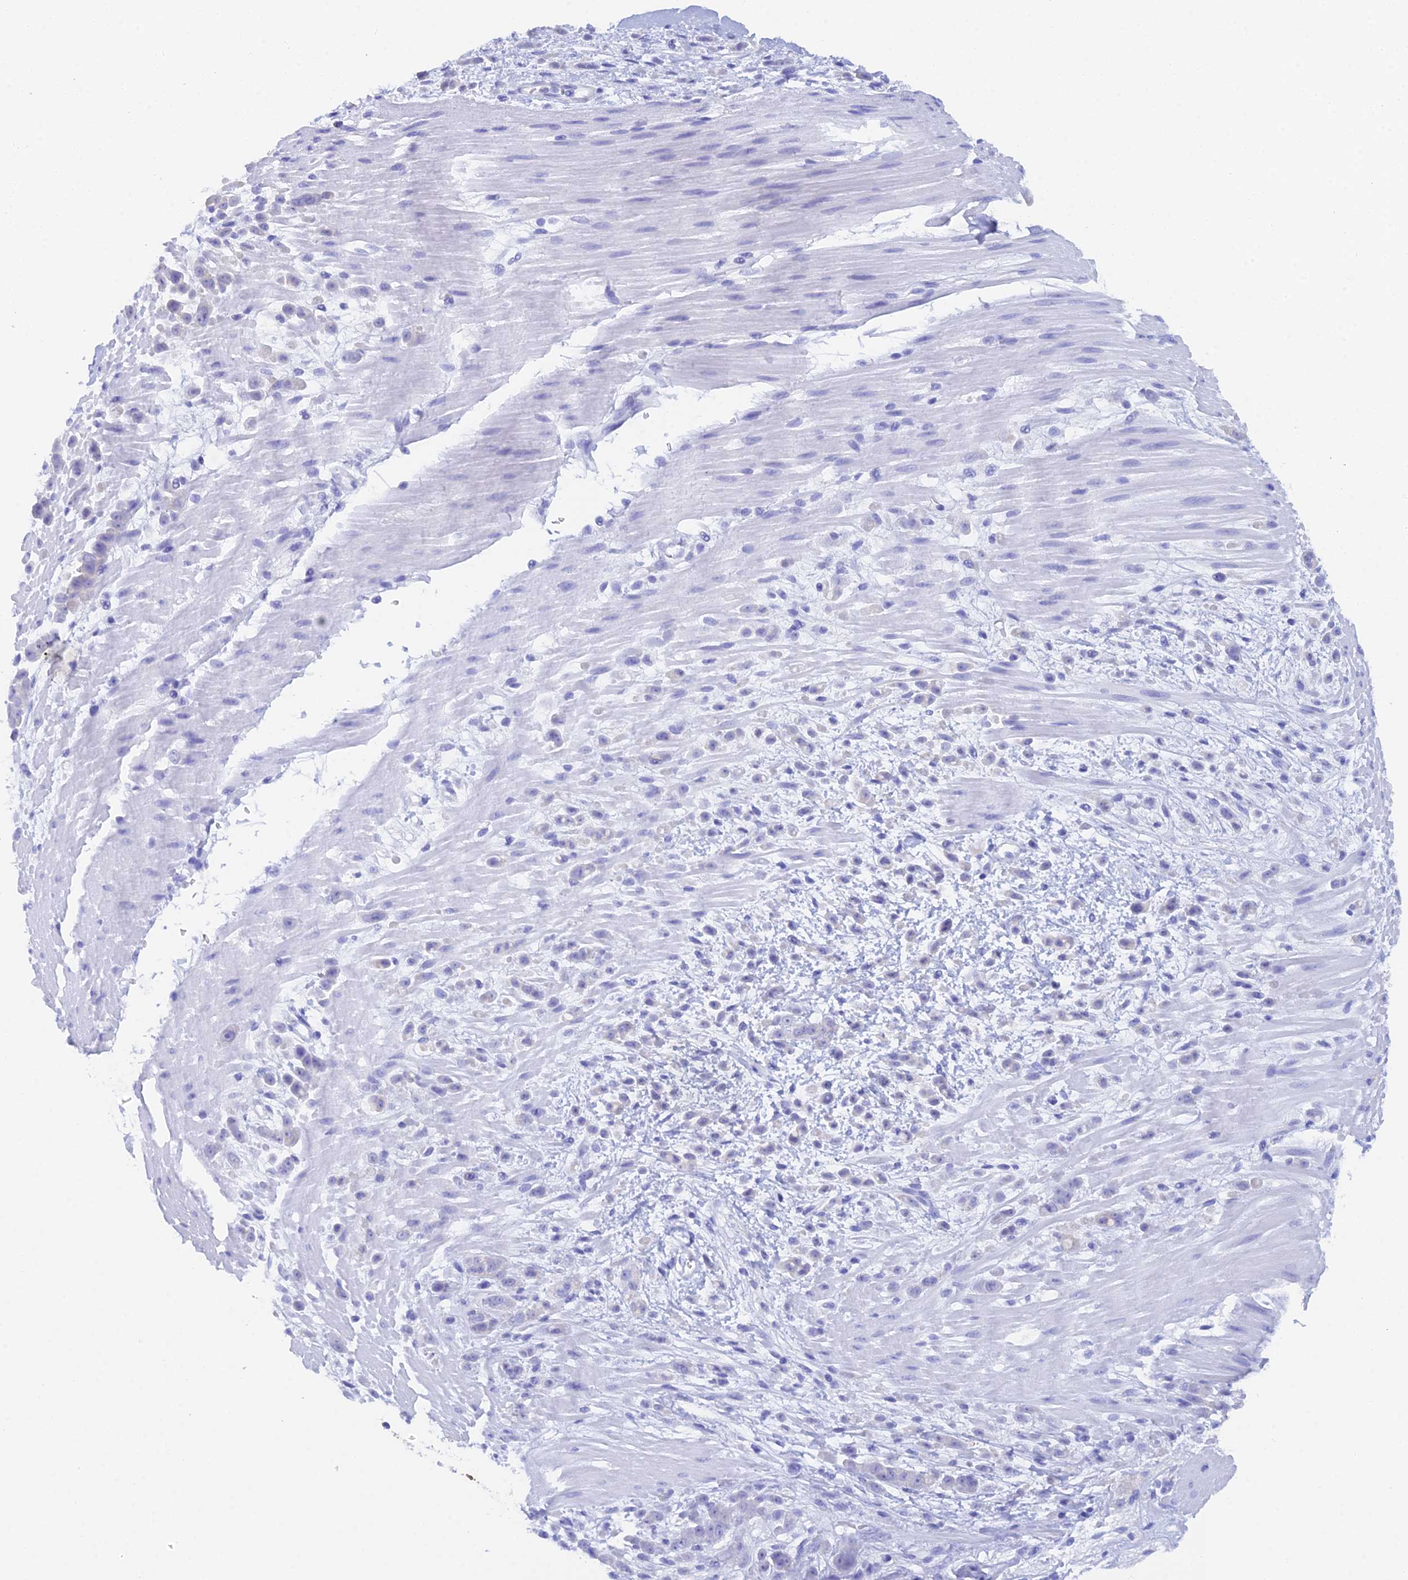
{"staining": {"intensity": "negative", "quantity": "none", "location": "none"}, "tissue": "pancreatic cancer", "cell_type": "Tumor cells", "image_type": "cancer", "snomed": [{"axis": "morphology", "description": "Normal tissue, NOS"}, {"axis": "morphology", "description": "Adenocarcinoma, NOS"}, {"axis": "topography", "description": "Pancreas"}], "caption": "The photomicrograph shows no staining of tumor cells in pancreatic cancer.", "gene": "REG1A", "patient": {"sex": "female", "age": 64}}